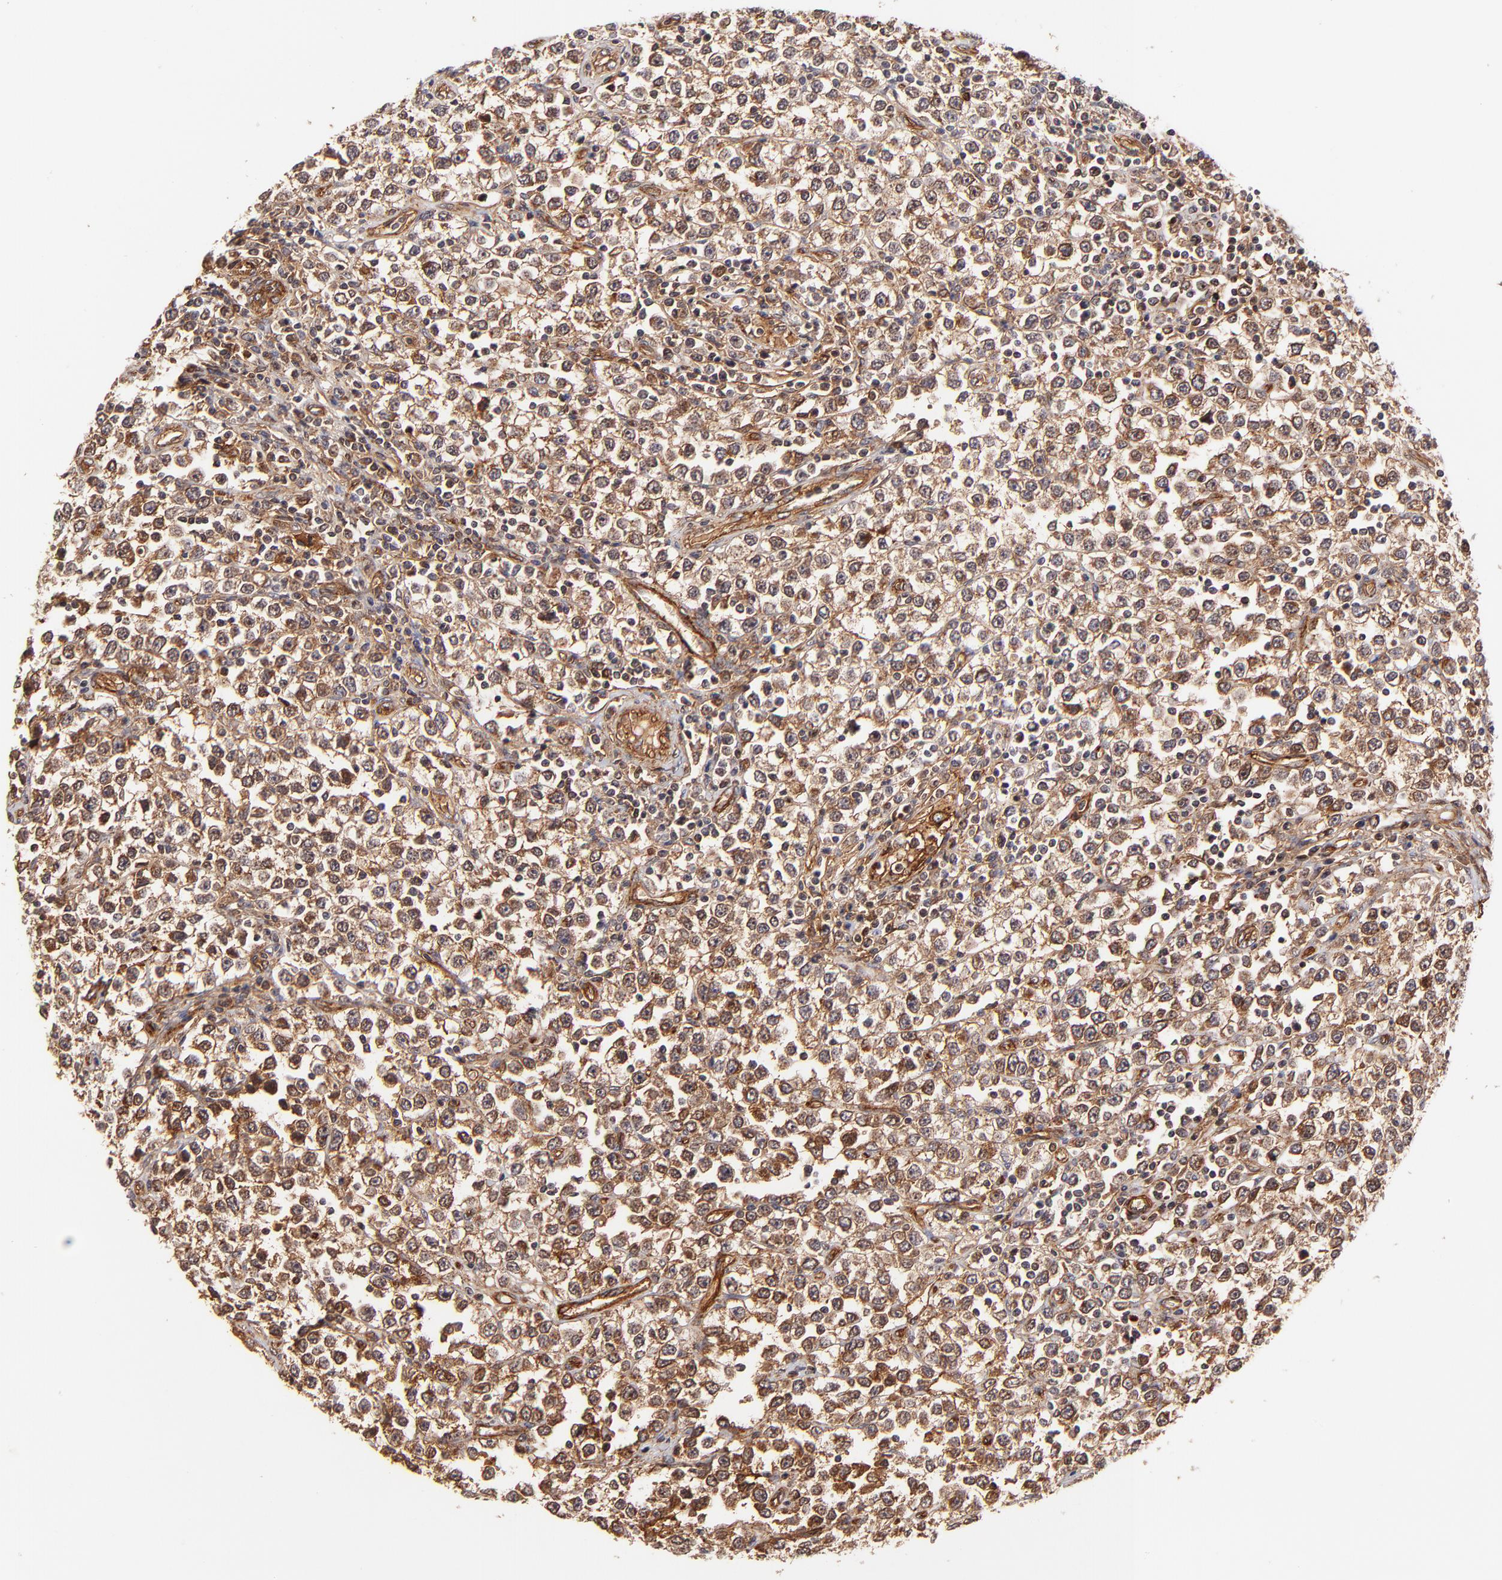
{"staining": {"intensity": "strong", "quantity": ">75%", "location": "cytoplasmic/membranous"}, "tissue": "testis cancer", "cell_type": "Tumor cells", "image_type": "cancer", "snomed": [{"axis": "morphology", "description": "Seminoma, NOS"}, {"axis": "topography", "description": "Testis"}], "caption": "A micrograph of testis cancer stained for a protein shows strong cytoplasmic/membranous brown staining in tumor cells. The staining was performed using DAB, with brown indicating positive protein expression. Nuclei are stained blue with hematoxylin.", "gene": "ITGB1", "patient": {"sex": "male", "age": 25}}